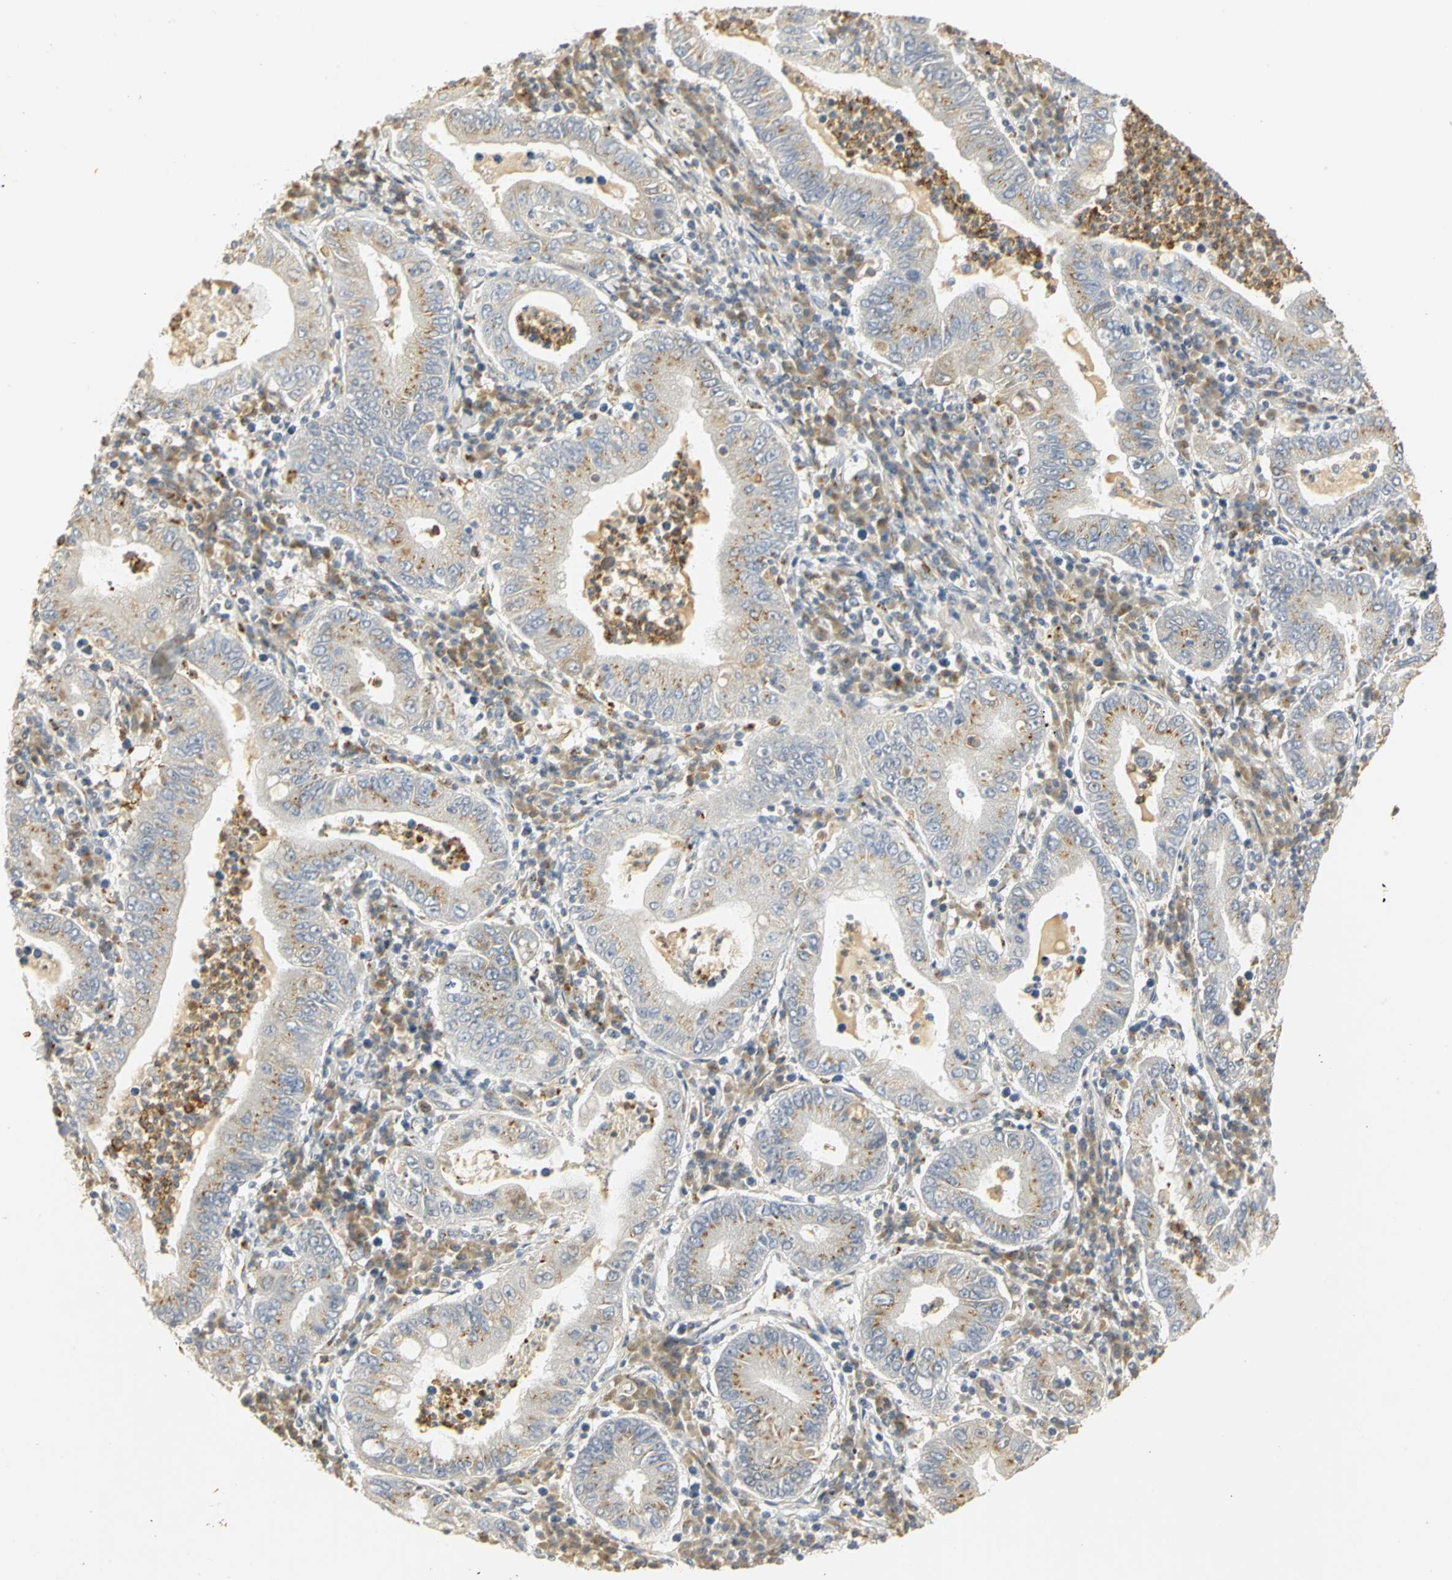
{"staining": {"intensity": "weak", "quantity": ">75%", "location": "cytoplasmic/membranous"}, "tissue": "stomach cancer", "cell_type": "Tumor cells", "image_type": "cancer", "snomed": [{"axis": "morphology", "description": "Normal tissue, NOS"}, {"axis": "morphology", "description": "Adenocarcinoma, NOS"}, {"axis": "topography", "description": "Esophagus"}, {"axis": "topography", "description": "Stomach, upper"}, {"axis": "topography", "description": "Peripheral nerve tissue"}], "caption": "A low amount of weak cytoplasmic/membranous staining is present in about >75% of tumor cells in adenocarcinoma (stomach) tissue.", "gene": "TM9SF2", "patient": {"sex": "male", "age": 62}}